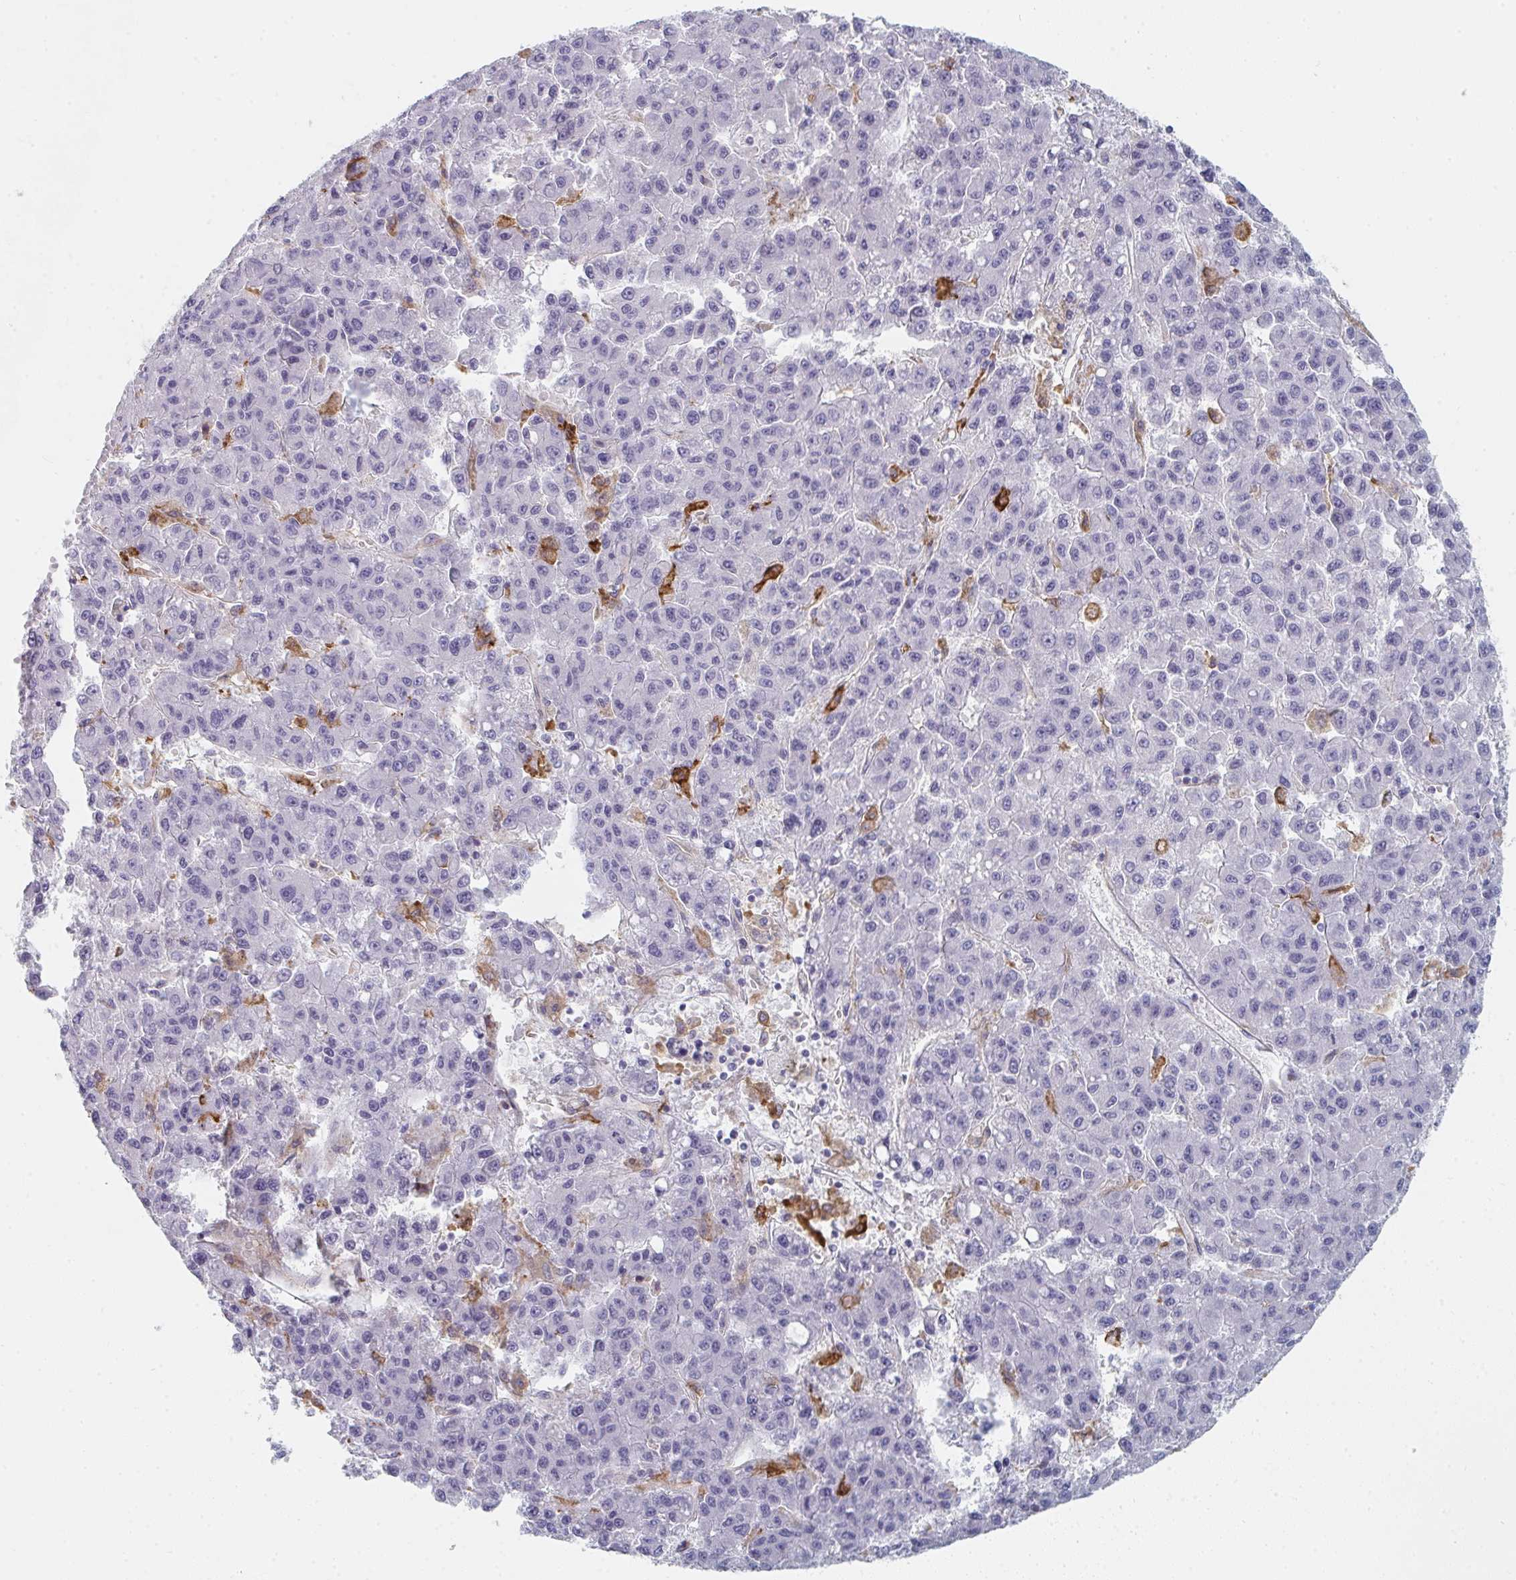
{"staining": {"intensity": "negative", "quantity": "none", "location": "none"}, "tissue": "liver cancer", "cell_type": "Tumor cells", "image_type": "cancer", "snomed": [{"axis": "morphology", "description": "Carcinoma, Hepatocellular, NOS"}, {"axis": "topography", "description": "Liver"}], "caption": "Micrograph shows no significant protein staining in tumor cells of liver cancer (hepatocellular carcinoma).", "gene": "DAB2", "patient": {"sex": "male", "age": 70}}